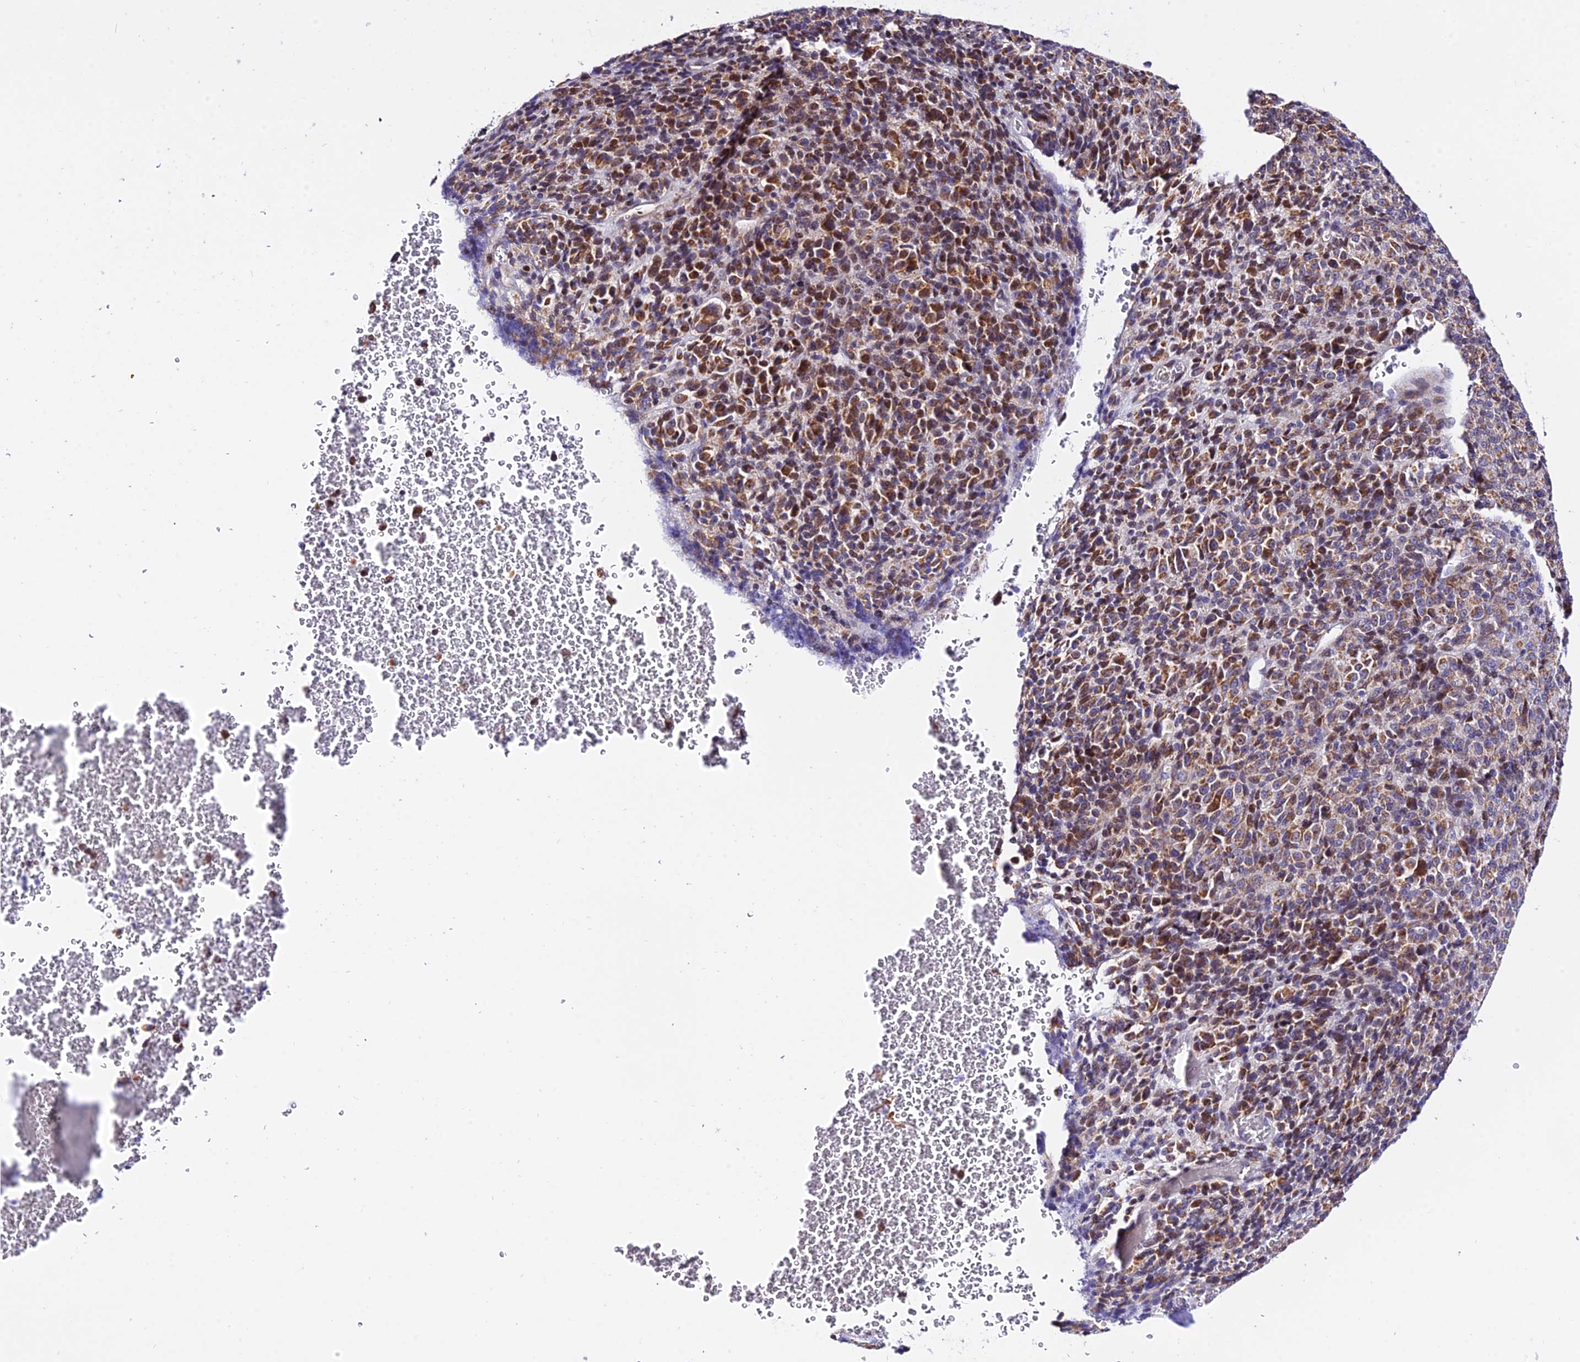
{"staining": {"intensity": "moderate", "quantity": ">75%", "location": "cytoplasmic/membranous"}, "tissue": "melanoma", "cell_type": "Tumor cells", "image_type": "cancer", "snomed": [{"axis": "morphology", "description": "Malignant melanoma, Metastatic site"}, {"axis": "topography", "description": "Brain"}], "caption": "Immunohistochemistry micrograph of neoplastic tissue: melanoma stained using immunohistochemistry exhibits medium levels of moderate protein expression localized specifically in the cytoplasmic/membranous of tumor cells, appearing as a cytoplasmic/membranous brown color.", "gene": "ATP5PB", "patient": {"sex": "female", "age": 56}}